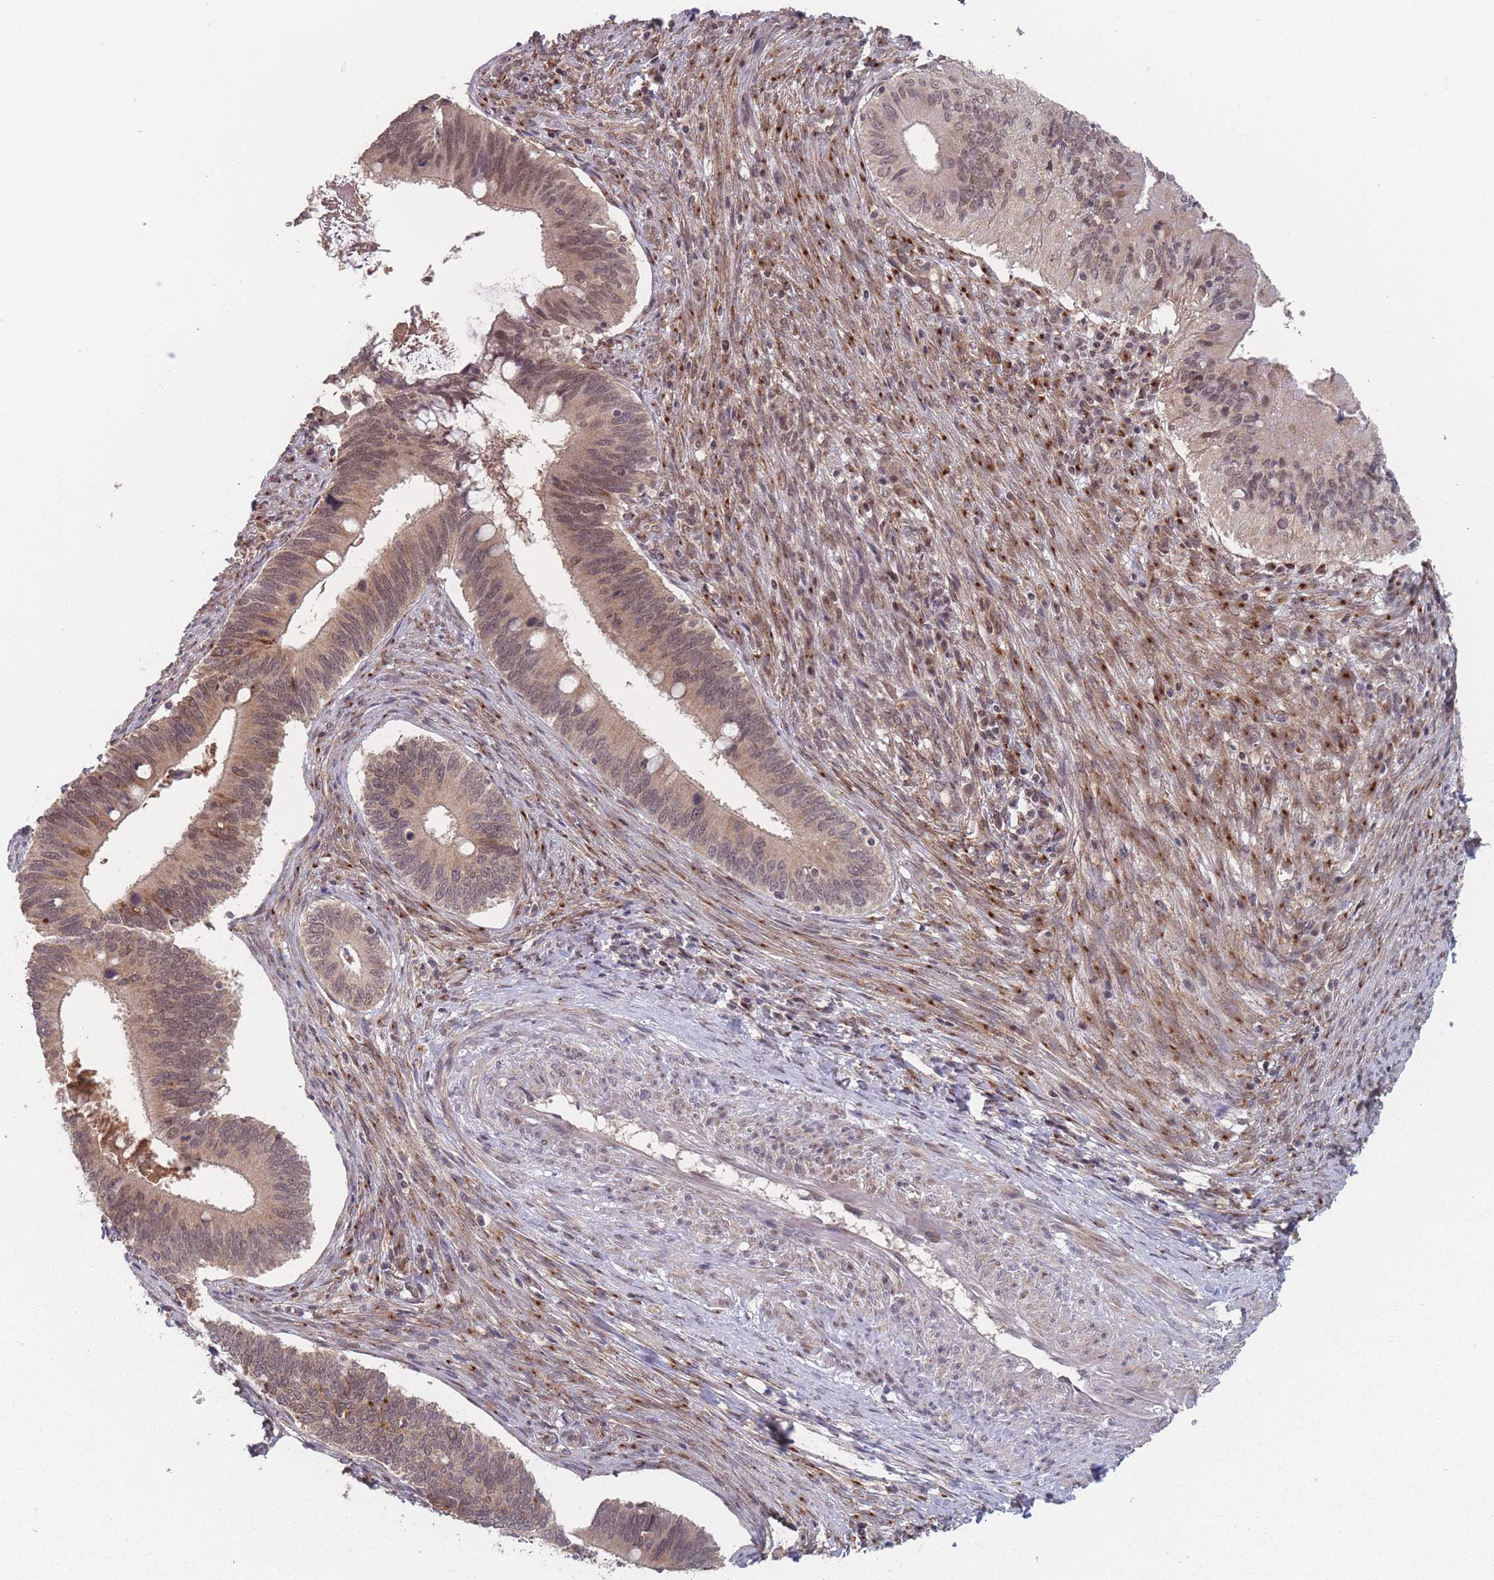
{"staining": {"intensity": "moderate", "quantity": "25%-75%", "location": "nuclear"}, "tissue": "cervical cancer", "cell_type": "Tumor cells", "image_type": "cancer", "snomed": [{"axis": "morphology", "description": "Adenocarcinoma, NOS"}, {"axis": "topography", "description": "Cervix"}], "caption": "Cervical adenocarcinoma stained with DAB IHC reveals medium levels of moderate nuclear expression in approximately 25%-75% of tumor cells.", "gene": "CNTRL", "patient": {"sex": "female", "age": 42}}